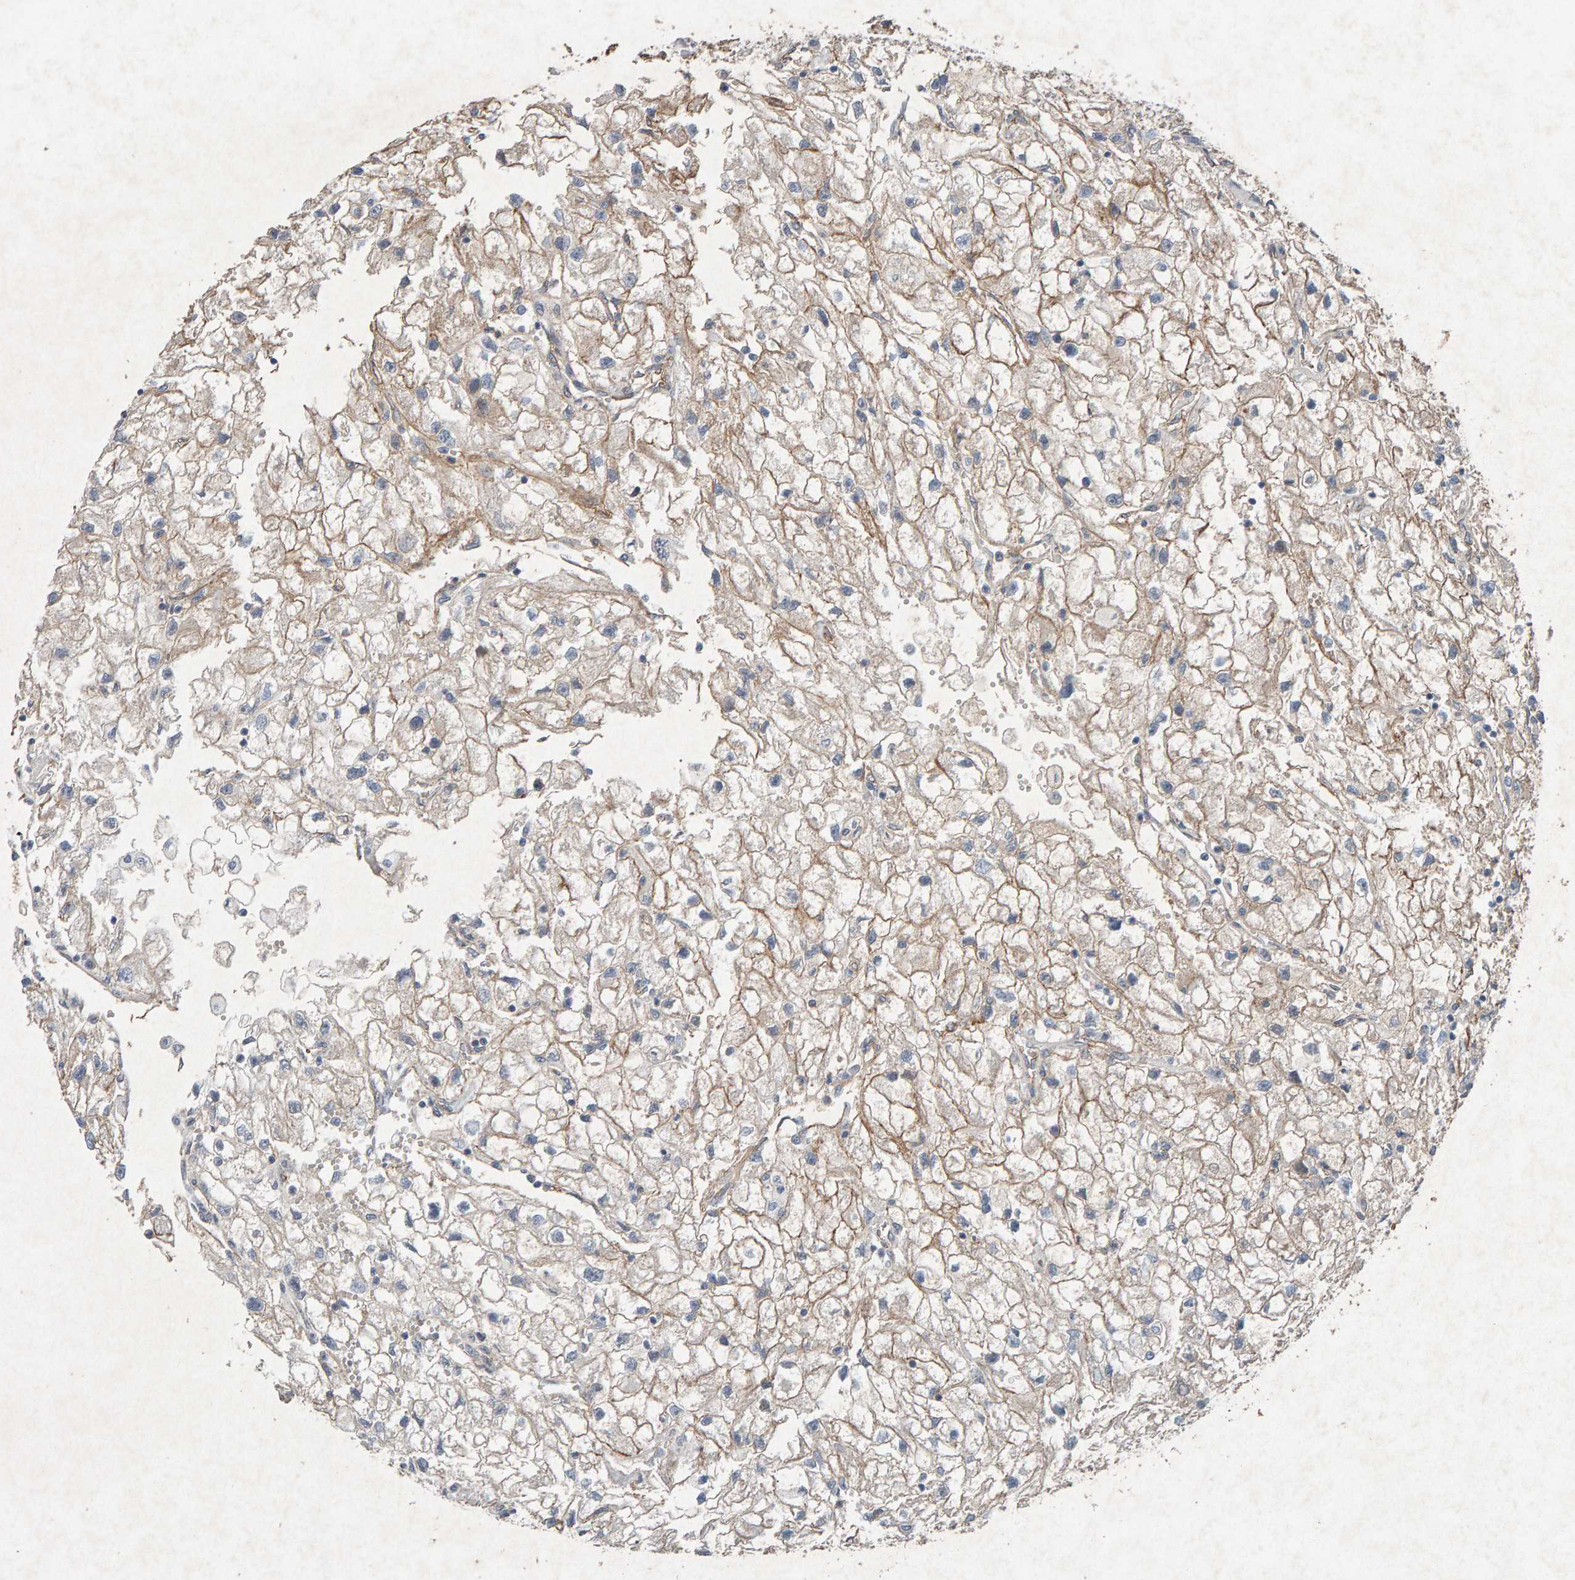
{"staining": {"intensity": "weak", "quantity": ">75%", "location": "cytoplasmic/membranous"}, "tissue": "renal cancer", "cell_type": "Tumor cells", "image_type": "cancer", "snomed": [{"axis": "morphology", "description": "Adenocarcinoma, NOS"}, {"axis": "topography", "description": "Kidney"}], "caption": "Renal cancer (adenocarcinoma) was stained to show a protein in brown. There is low levels of weak cytoplasmic/membranous positivity in approximately >75% of tumor cells. (brown staining indicates protein expression, while blue staining denotes nuclei).", "gene": "PTPRM", "patient": {"sex": "female", "age": 70}}